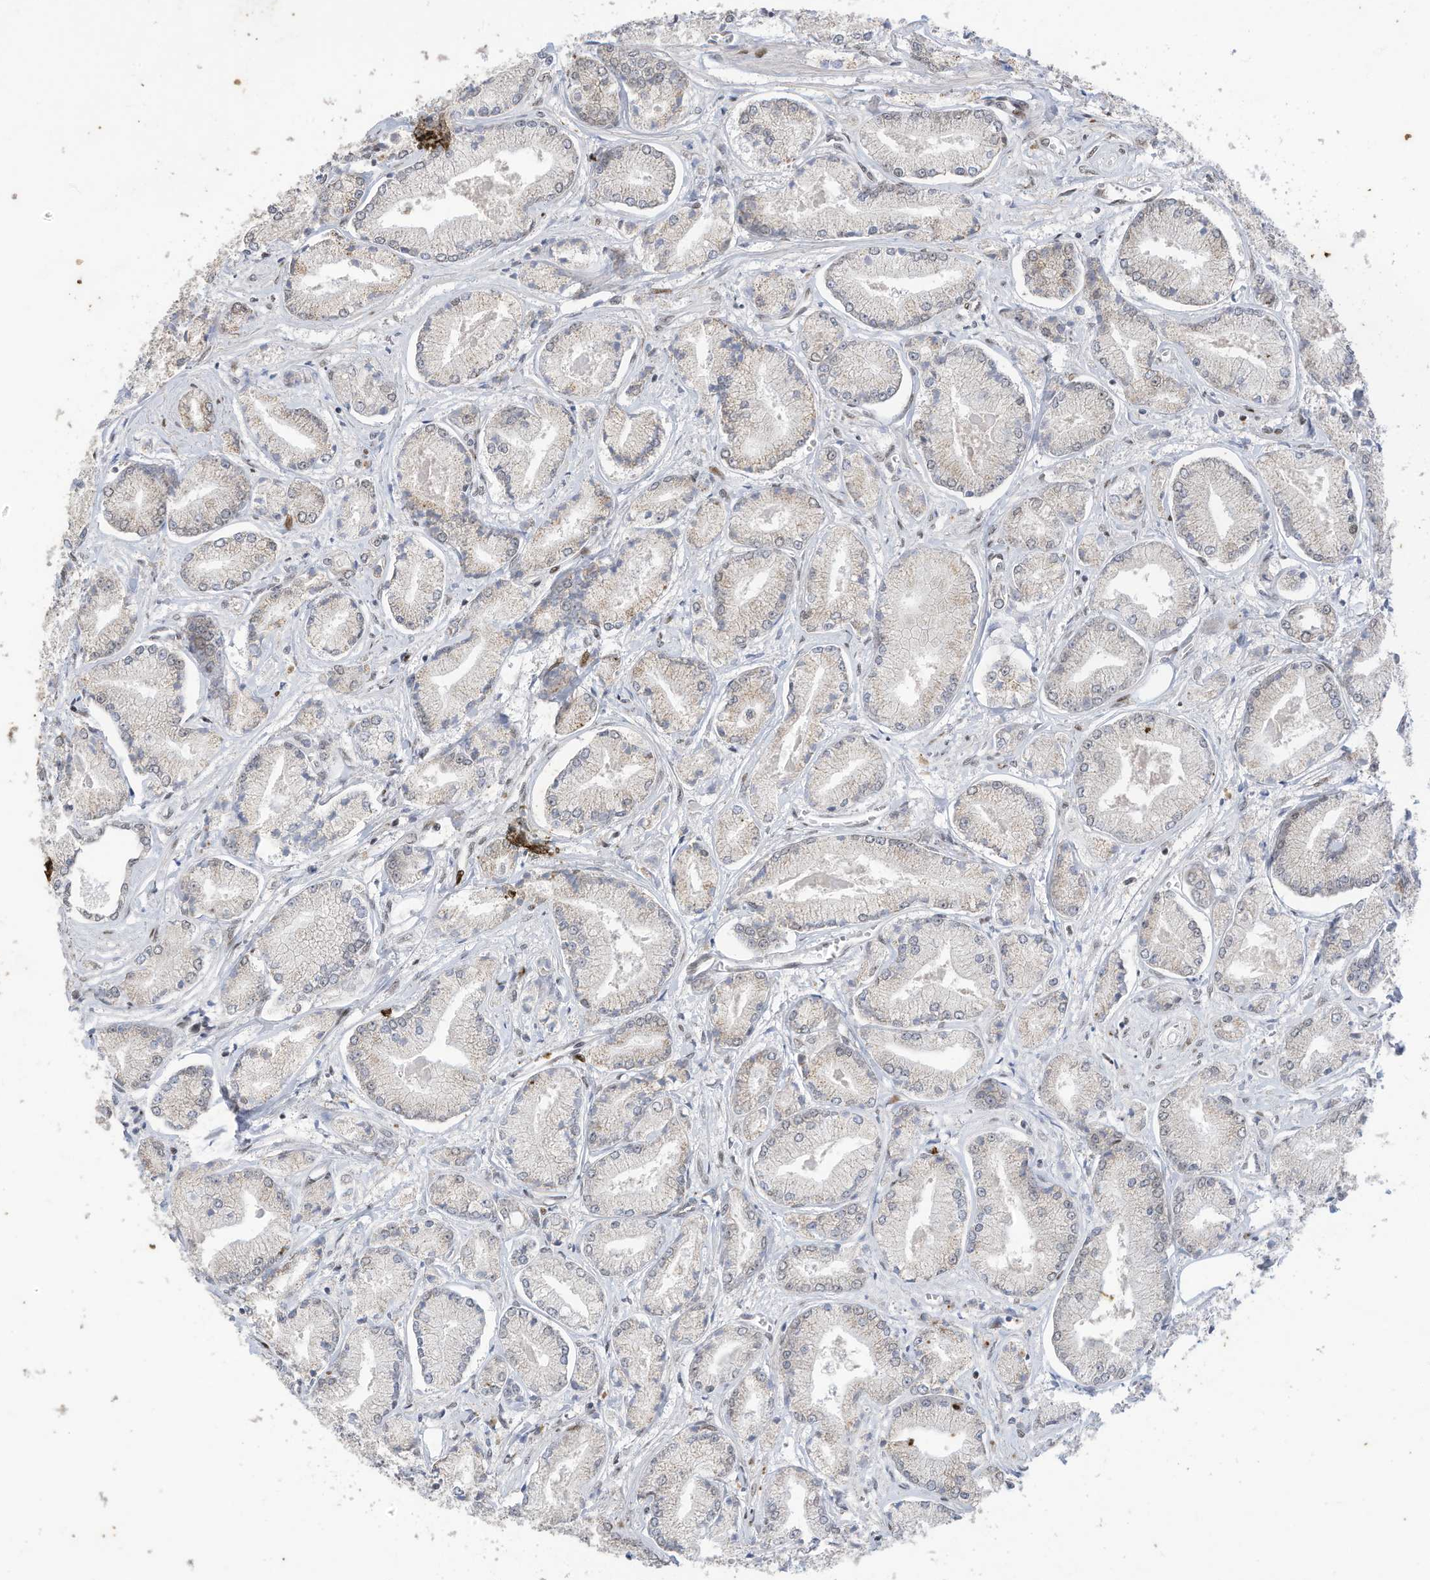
{"staining": {"intensity": "negative", "quantity": "none", "location": "none"}, "tissue": "prostate cancer", "cell_type": "Tumor cells", "image_type": "cancer", "snomed": [{"axis": "morphology", "description": "Adenocarcinoma, Low grade"}, {"axis": "topography", "description": "Prostate"}], "caption": "Prostate low-grade adenocarcinoma was stained to show a protein in brown. There is no significant positivity in tumor cells.", "gene": "RABL3", "patient": {"sex": "male", "age": 60}}